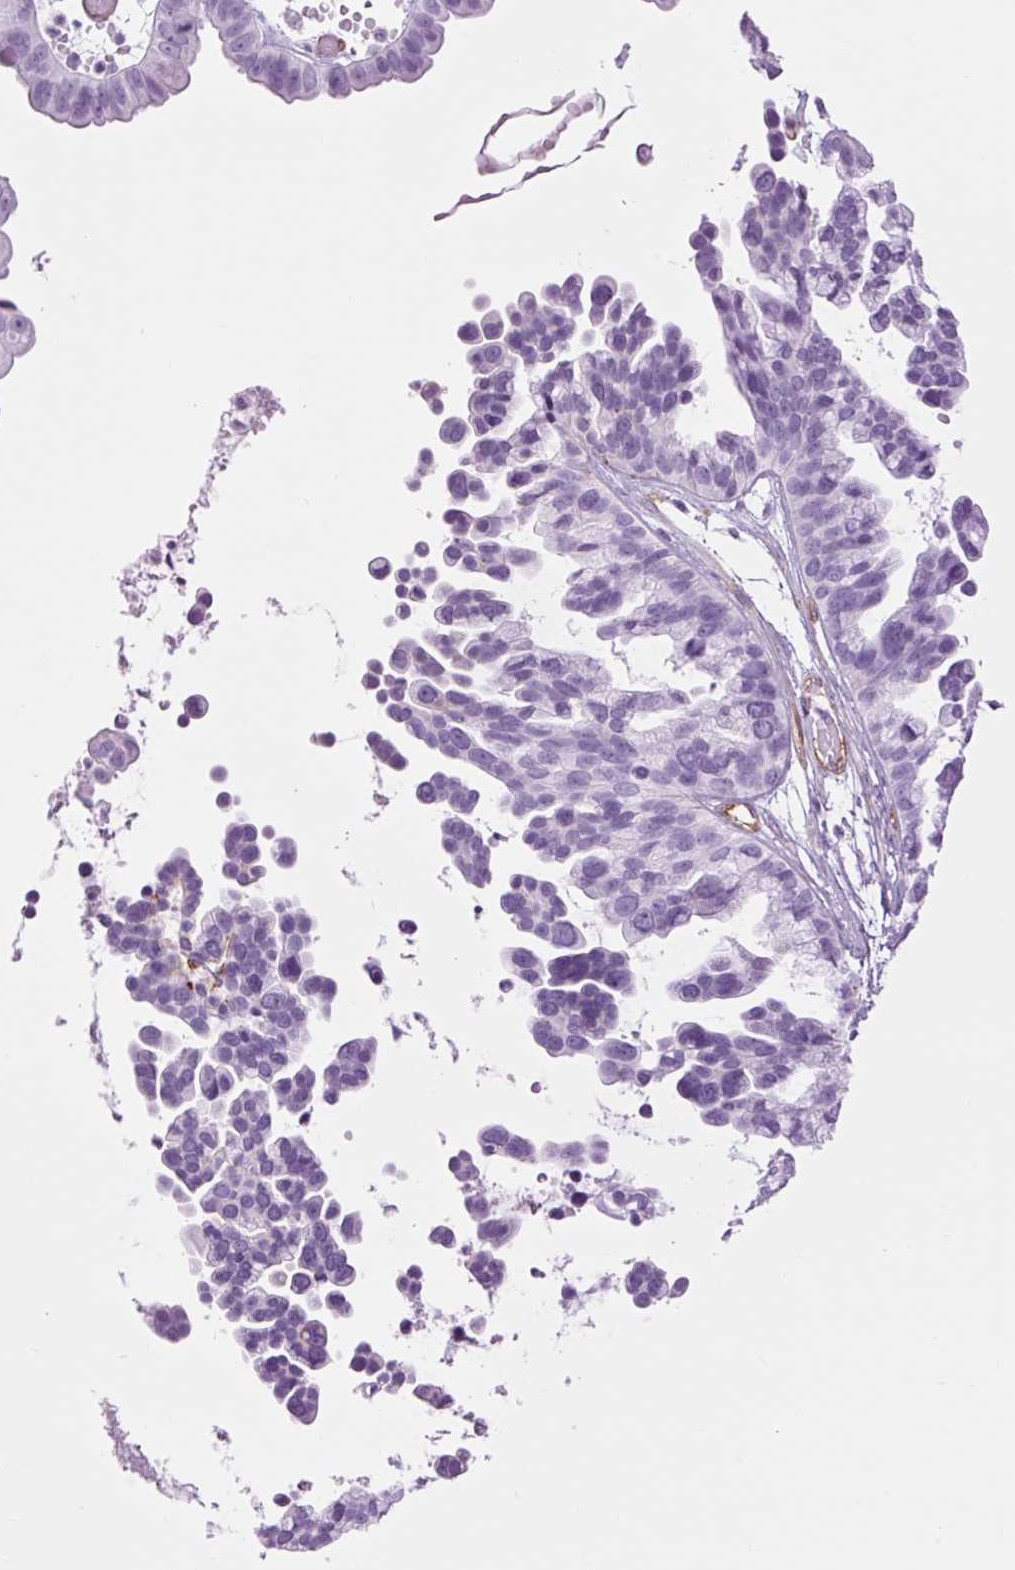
{"staining": {"intensity": "negative", "quantity": "none", "location": "none"}, "tissue": "ovarian cancer", "cell_type": "Tumor cells", "image_type": "cancer", "snomed": [{"axis": "morphology", "description": "Cystadenocarcinoma, serous, NOS"}, {"axis": "topography", "description": "Ovary"}], "caption": "An immunohistochemistry (IHC) photomicrograph of serous cystadenocarcinoma (ovarian) is shown. There is no staining in tumor cells of serous cystadenocarcinoma (ovarian).", "gene": "CAV1", "patient": {"sex": "female", "age": 56}}